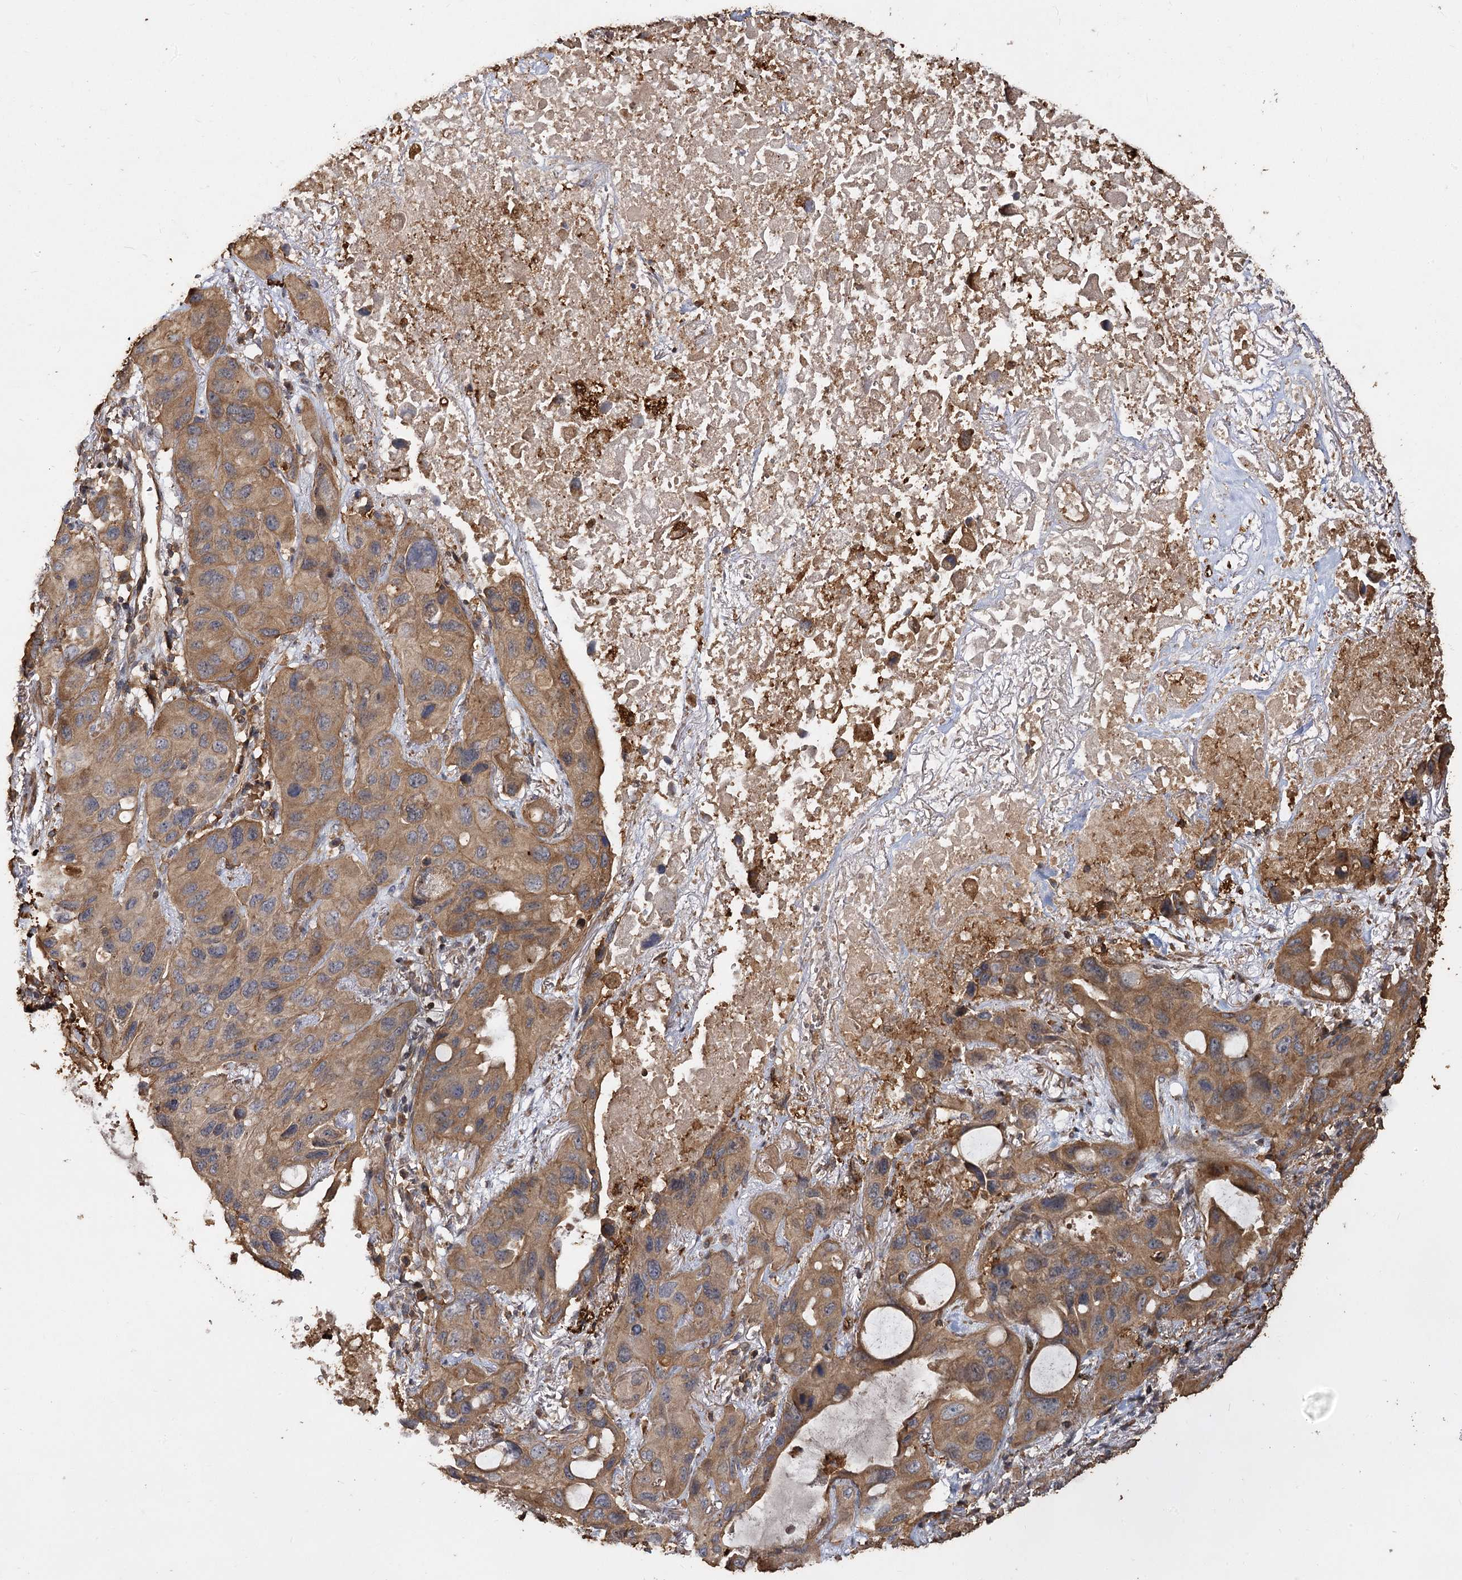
{"staining": {"intensity": "moderate", "quantity": ">75%", "location": "cytoplasmic/membranous"}, "tissue": "lung cancer", "cell_type": "Tumor cells", "image_type": "cancer", "snomed": [{"axis": "morphology", "description": "Squamous cell carcinoma, NOS"}, {"axis": "topography", "description": "Lung"}], "caption": "A histopathology image of human squamous cell carcinoma (lung) stained for a protein exhibits moderate cytoplasmic/membranous brown staining in tumor cells.", "gene": "PIK3C2A", "patient": {"sex": "female", "age": 73}}